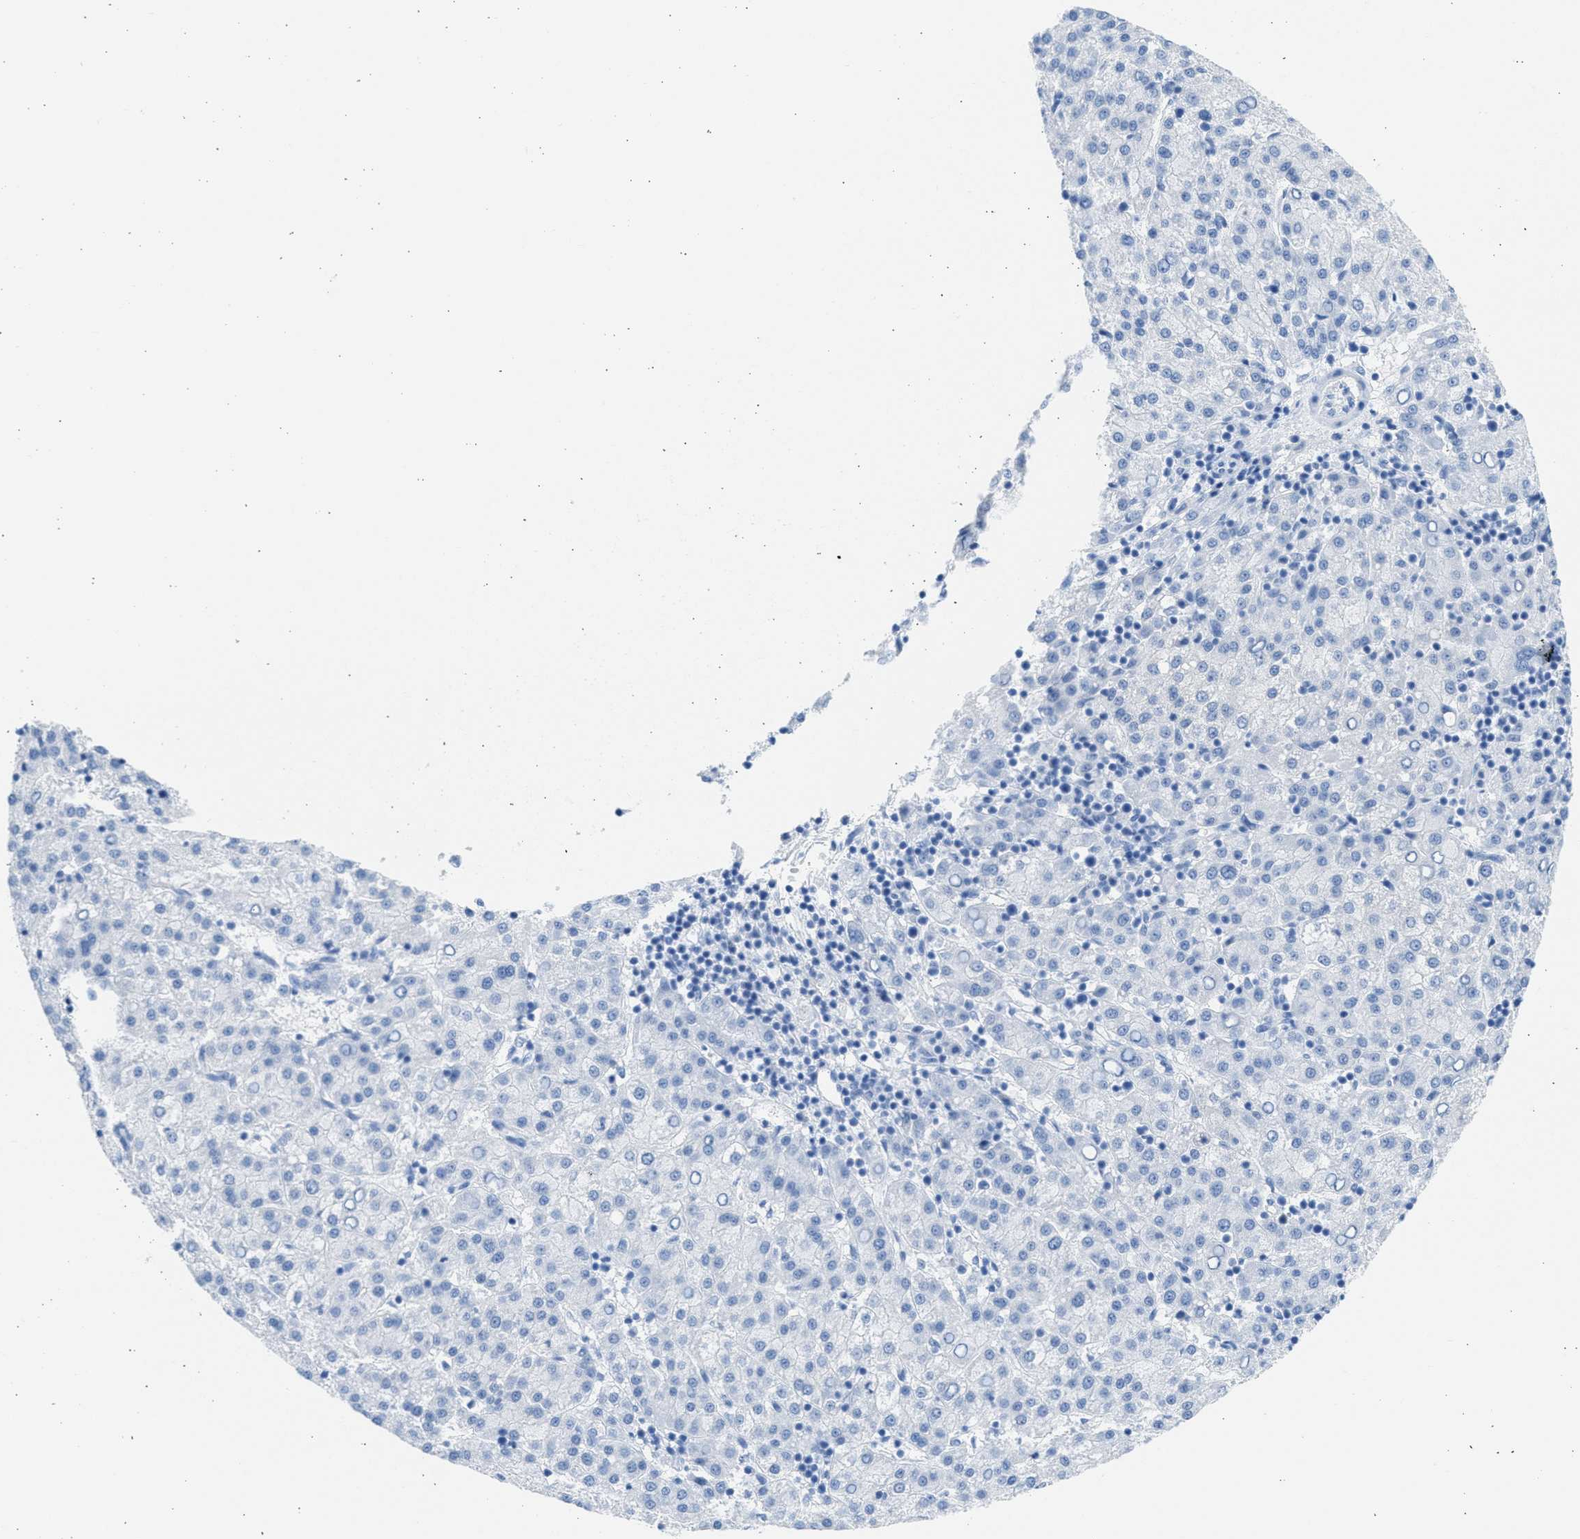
{"staining": {"intensity": "negative", "quantity": "none", "location": "none"}, "tissue": "liver cancer", "cell_type": "Tumor cells", "image_type": "cancer", "snomed": [{"axis": "morphology", "description": "Carcinoma, Hepatocellular, NOS"}, {"axis": "topography", "description": "Liver"}], "caption": "Histopathology image shows no protein expression in tumor cells of liver cancer tissue. Brightfield microscopy of IHC stained with DAB (brown) and hematoxylin (blue), captured at high magnification.", "gene": "SPATA3", "patient": {"sex": "female", "age": 58}}